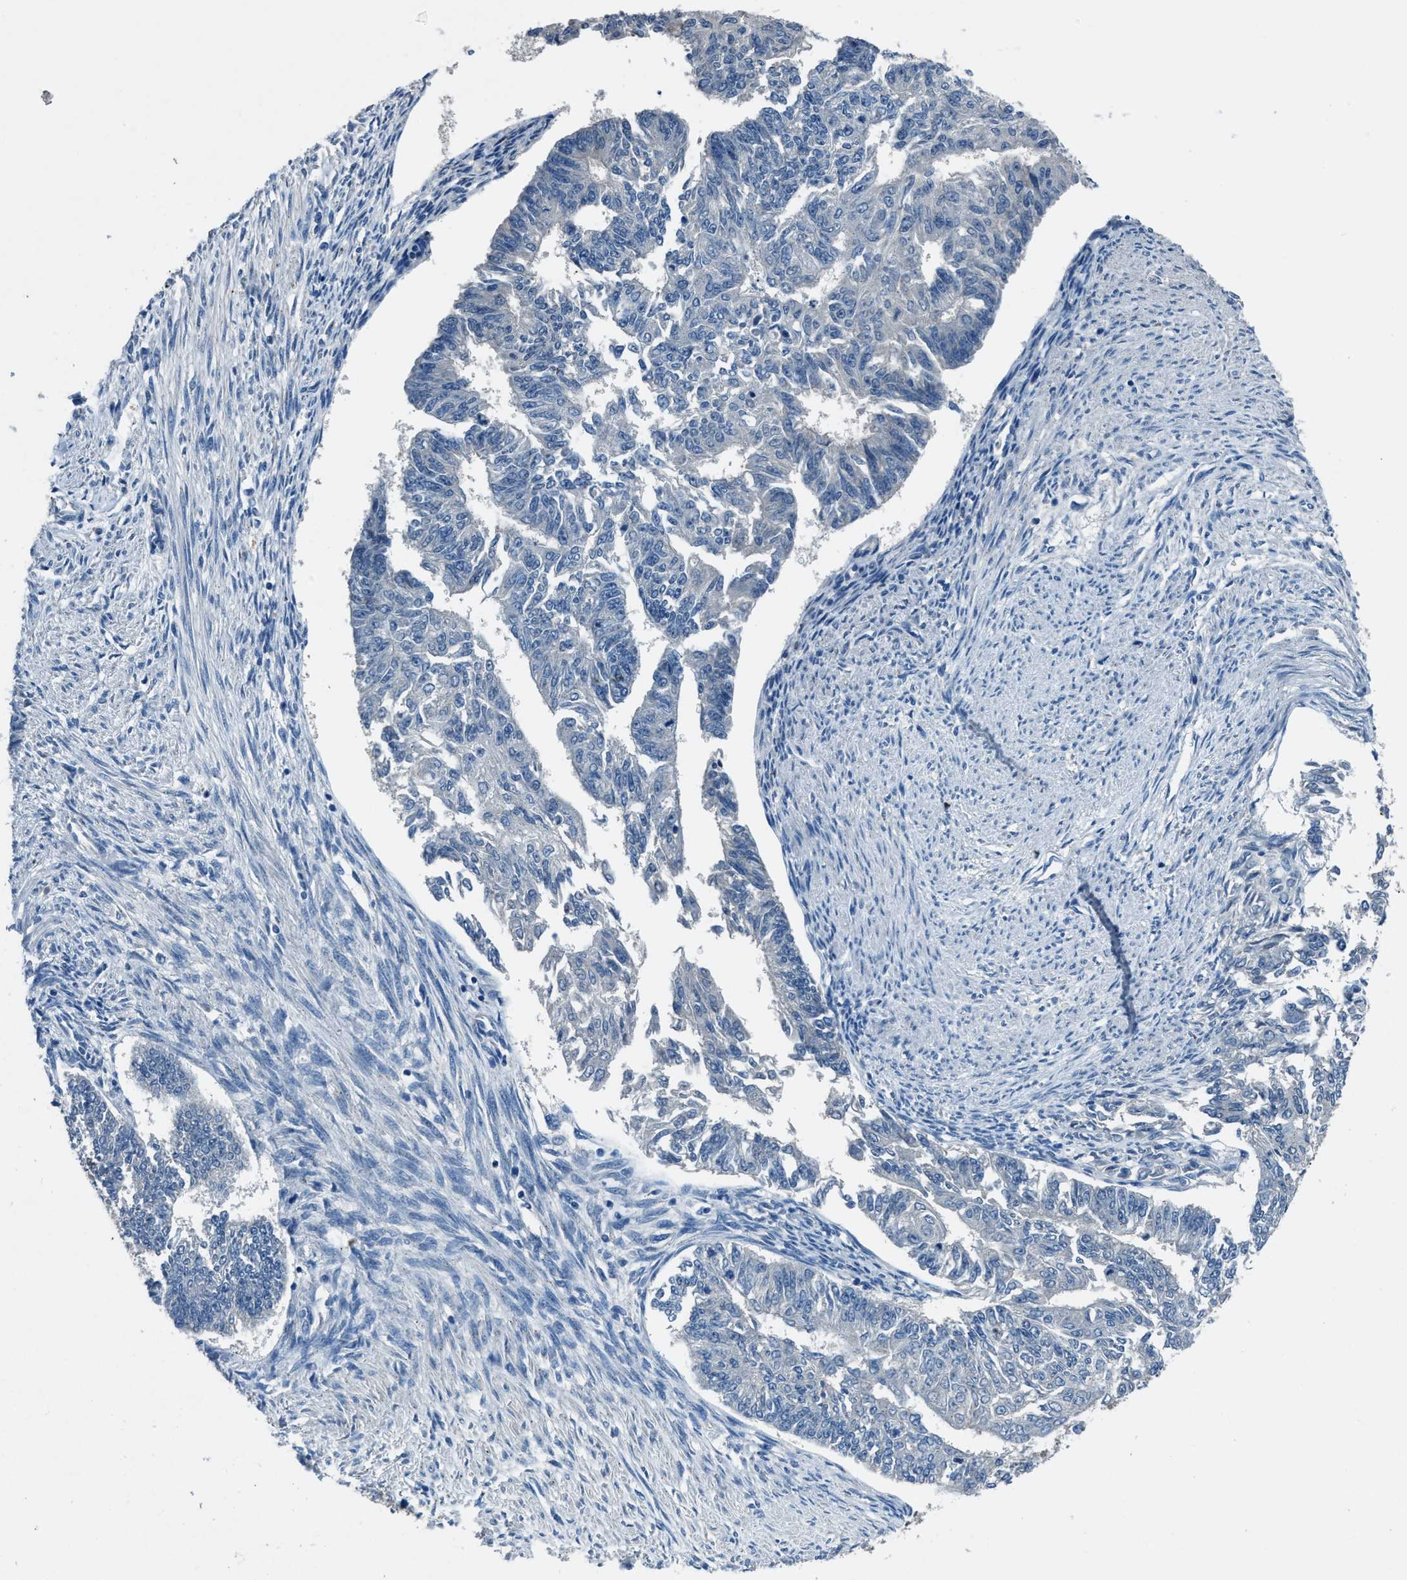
{"staining": {"intensity": "negative", "quantity": "none", "location": "none"}, "tissue": "endometrial cancer", "cell_type": "Tumor cells", "image_type": "cancer", "snomed": [{"axis": "morphology", "description": "Adenocarcinoma, NOS"}, {"axis": "topography", "description": "Endometrium"}], "caption": "An IHC image of endometrial cancer is shown. There is no staining in tumor cells of endometrial cancer.", "gene": "DUSP19", "patient": {"sex": "female", "age": 32}}